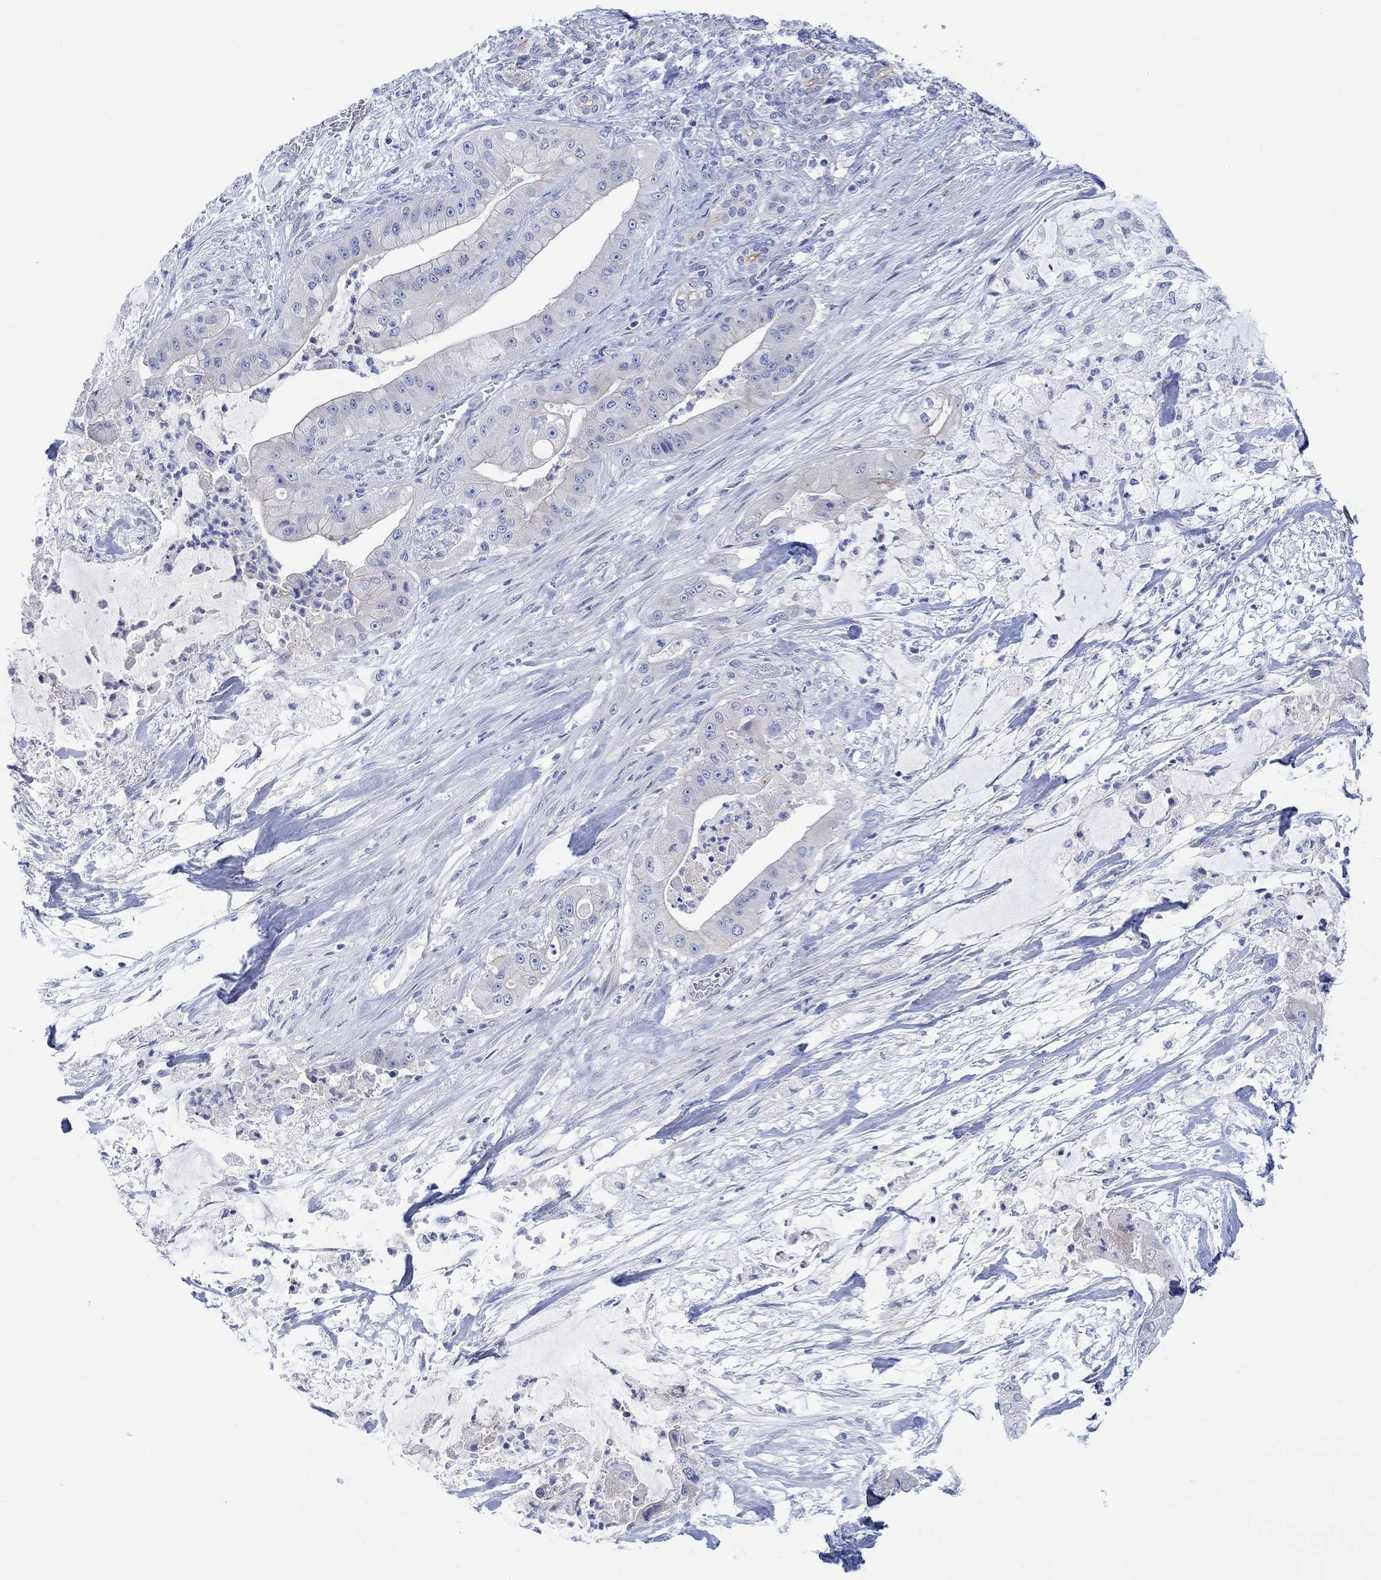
{"staining": {"intensity": "moderate", "quantity": "<25%", "location": "cytoplasmic/membranous"}, "tissue": "pancreatic cancer", "cell_type": "Tumor cells", "image_type": "cancer", "snomed": [{"axis": "morphology", "description": "Normal tissue, NOS"}, {"axis": "morphology", "description": "Inflammation, NOS"}, {"axis": "morphology", "description": "Adenocarcinoma, NOS"}, {"axis": "topography", "description": "Pancreas"}], "caption": "IHC (DAB) staining of pancreatic cancer (adenocarcinoma) shows moderate cytoplasmic/membranous protein staining in about <25% of tumor cells.", "gene": "TLDC2", "patient": {"sex": "male", "age": 57}}